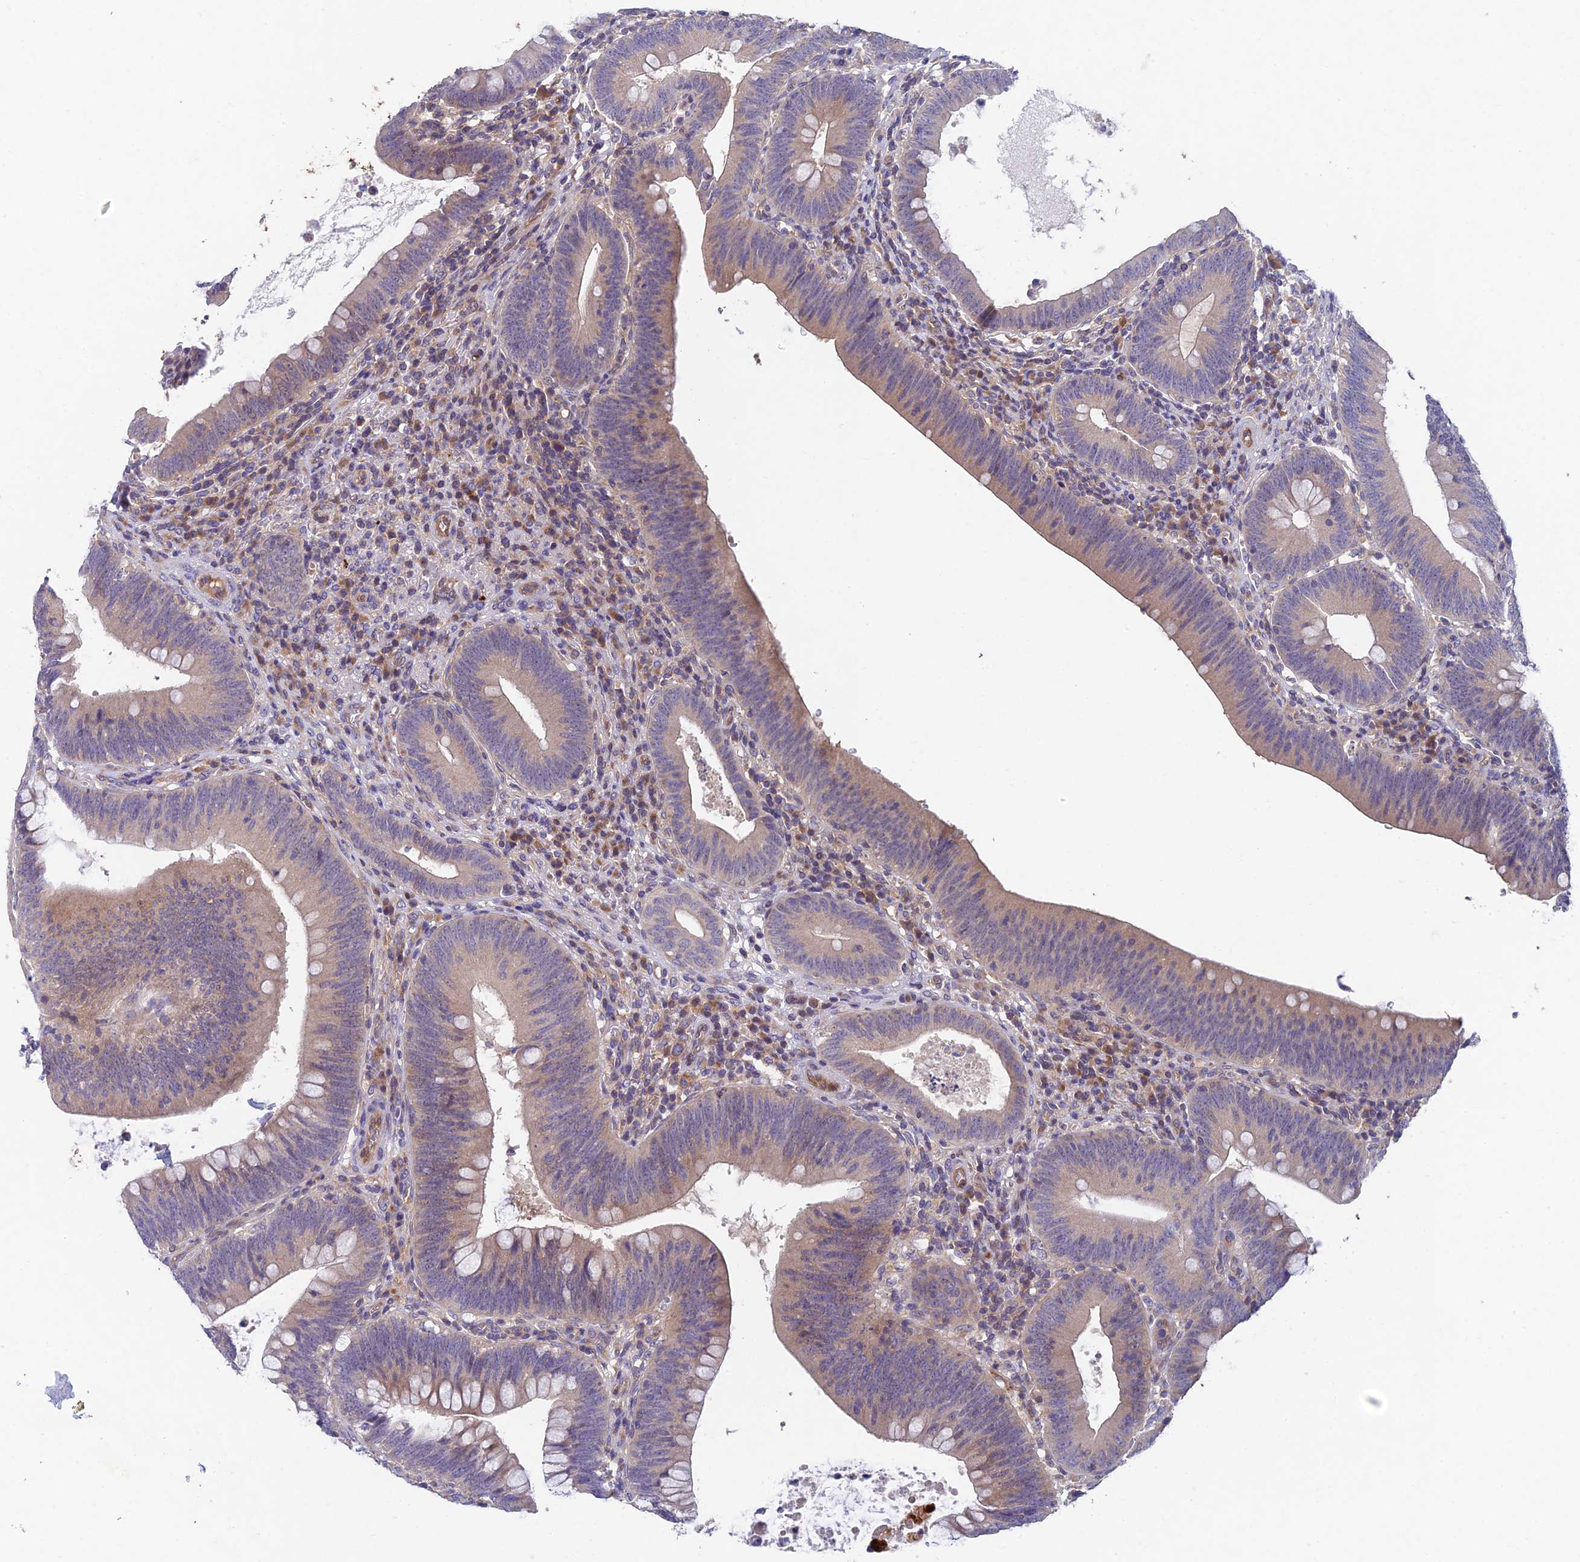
{"staining": {"intensity": "weak", "quantity": "25%-75%", "location": "cytoplasmic/membranous"}, "tissue": "colorectal cancer", "cell_type": "Tumor cells", "image_type": "cancer", "snomed": [{"axis": "morphology", "description": "Normal tissue, NOS"}, {"axis": "topography", "description": "Colon"}], "caption": "IHC histopathology image of human colorectal cancer stained for a protein (brown), which exhibits low levels of weak cytoplasmic/membranous expression in about 25%-75% of tumor cells.", "gene": "ADAMTS13", "patient": {"sex": "female", "age": 82}}